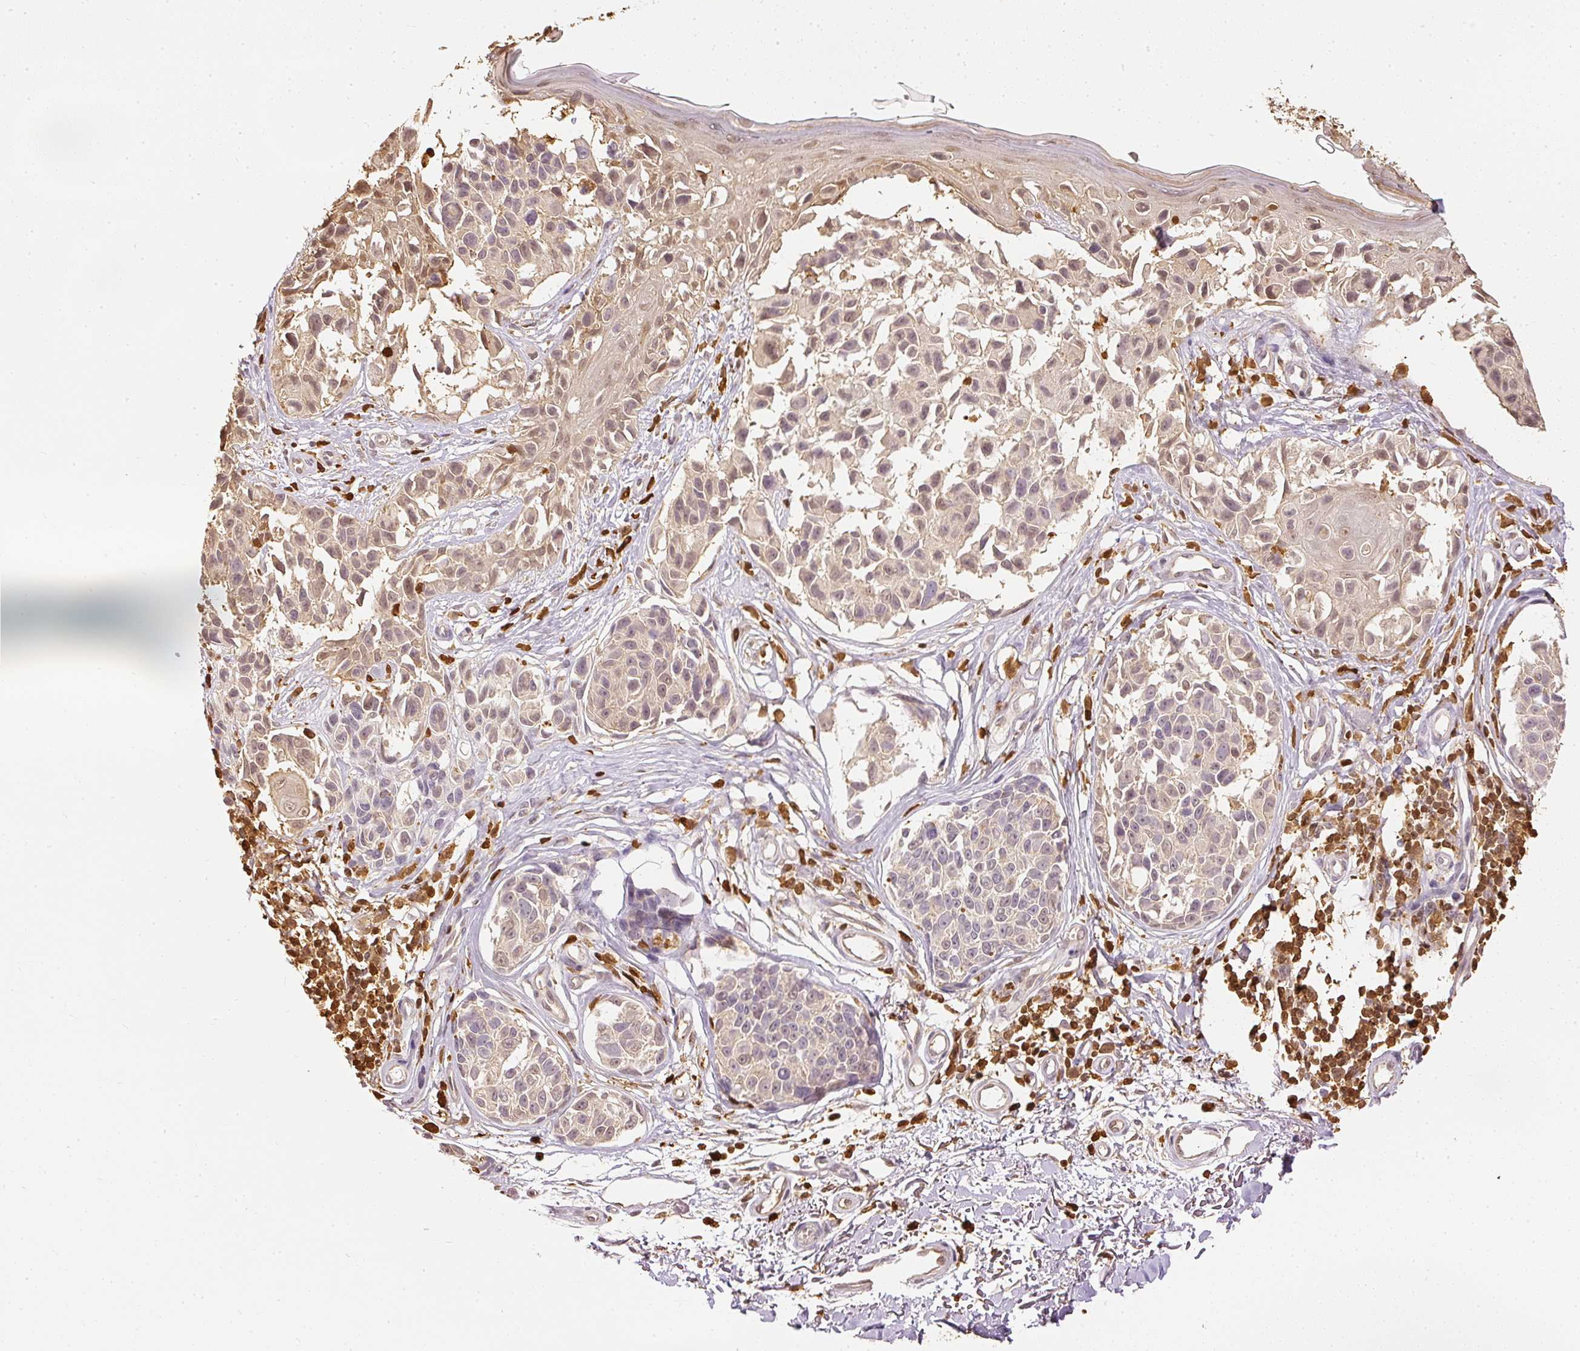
{"staining": {"intensity": "weak", "quantity": "<25%", "location": "cytoplasmic/membranous"}, "tissue": "melanoma", "cell_type": "Tumor cells", "image_type": "cancer", "snomed": [{"axis": "morphology", "description": "Malignant melanoma, NOS"}, {"axis": "topography", "description": "Skin"}], "caption": "High magnification brightfield microscopy of malignant melanoma stained with DAB (brown) and counterstained with hematoxylin (blue): tumor cells show no significant positivity.", "gene": "PFN1", "patient": {"sex": "male", "age": 73}}